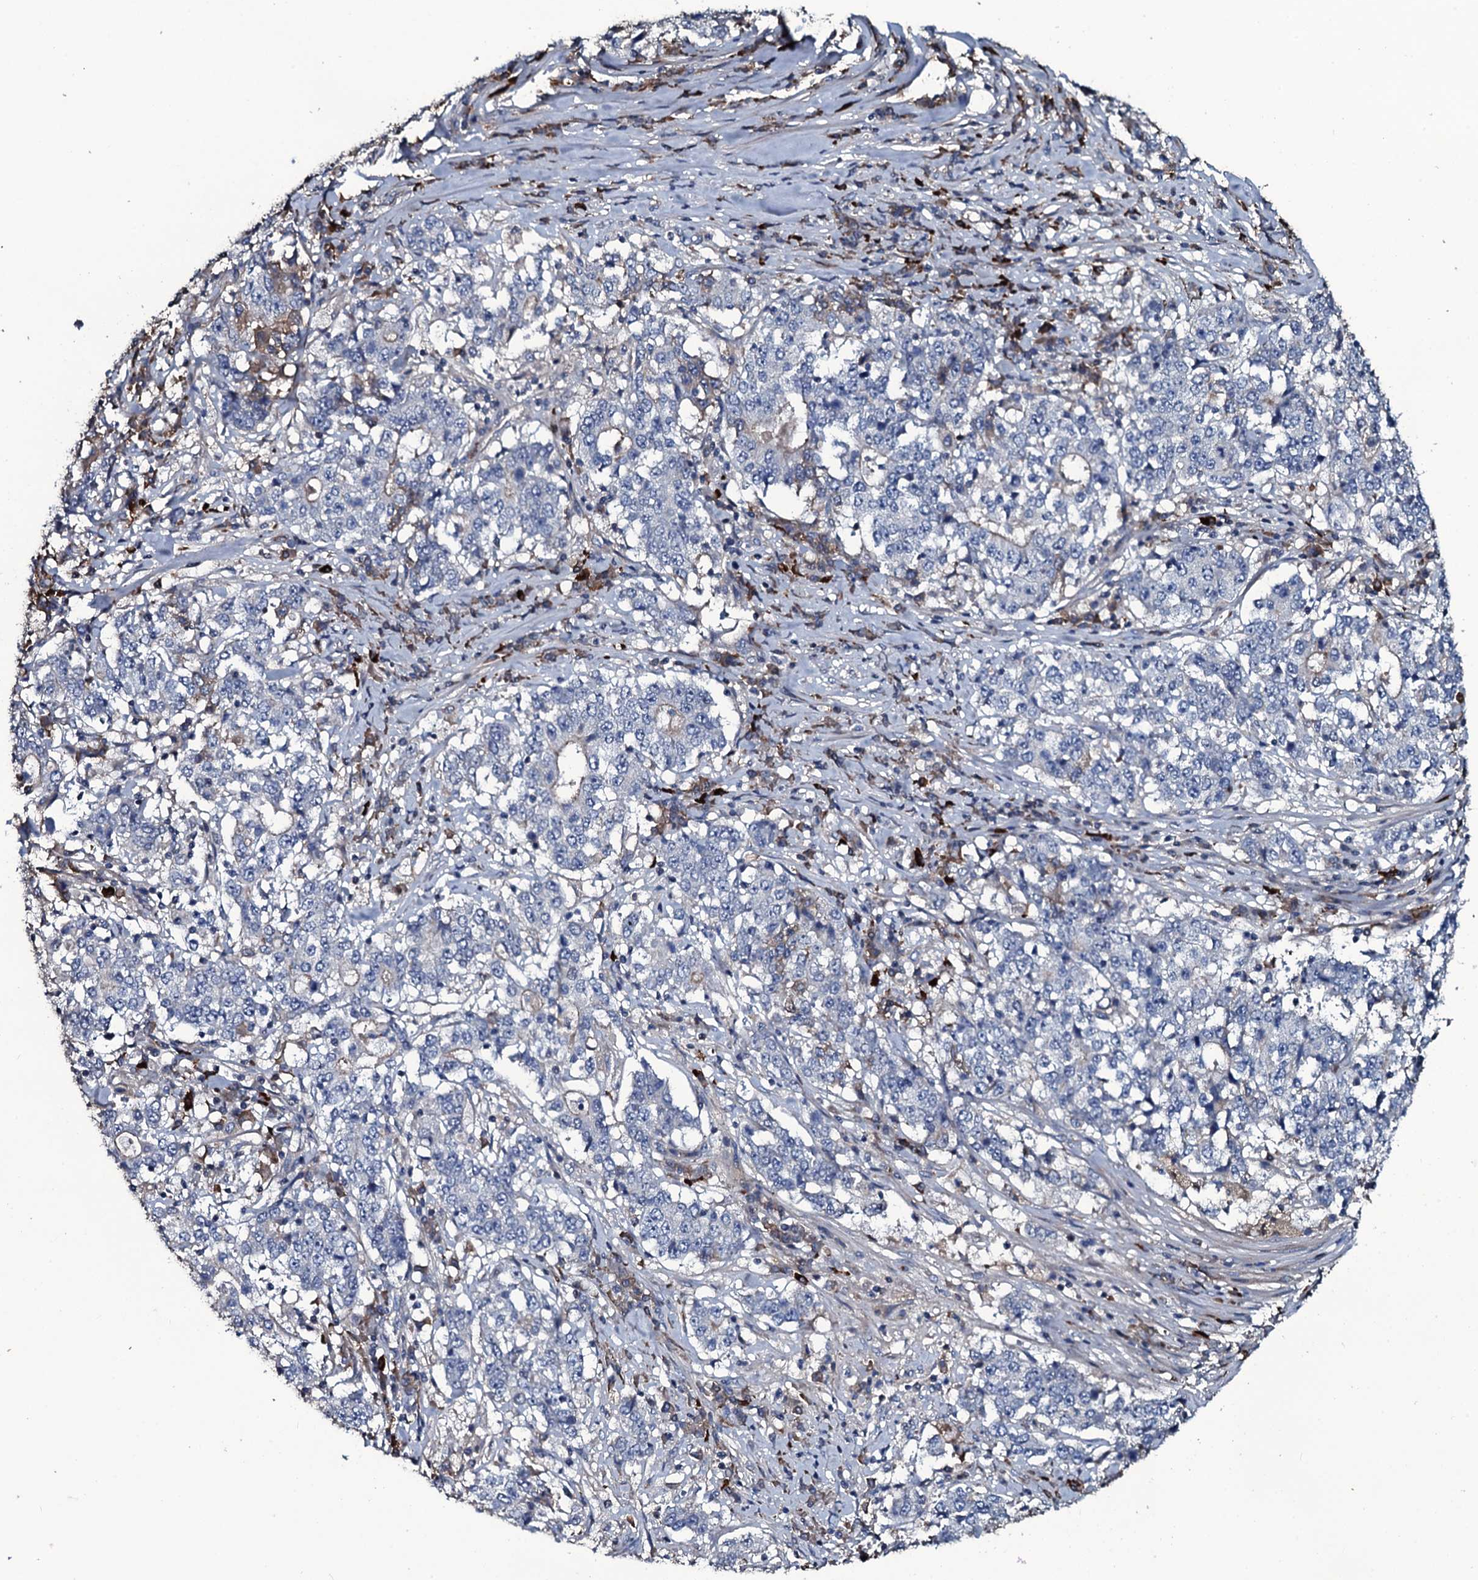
{"staining": {"intensity": "negative", "quantity": "none", "location": "none"}, "tissue": "stomach cancer", "cell_type": "Tumor cells", "image_type": "cancer", "snomed": [{"axis": "morphology", "description": "Adenocarcinoma, NOS"}, {"axis": "topography", "description": "Stomach"}], "caption": "The photomicrograph displays no significant expression in tumor cells of stomach adenocarcinoma. (DAB IHC with hematoxylin counter stain).", "gene": "LYG2", "patient": {"sex": "male", "age": 59}}